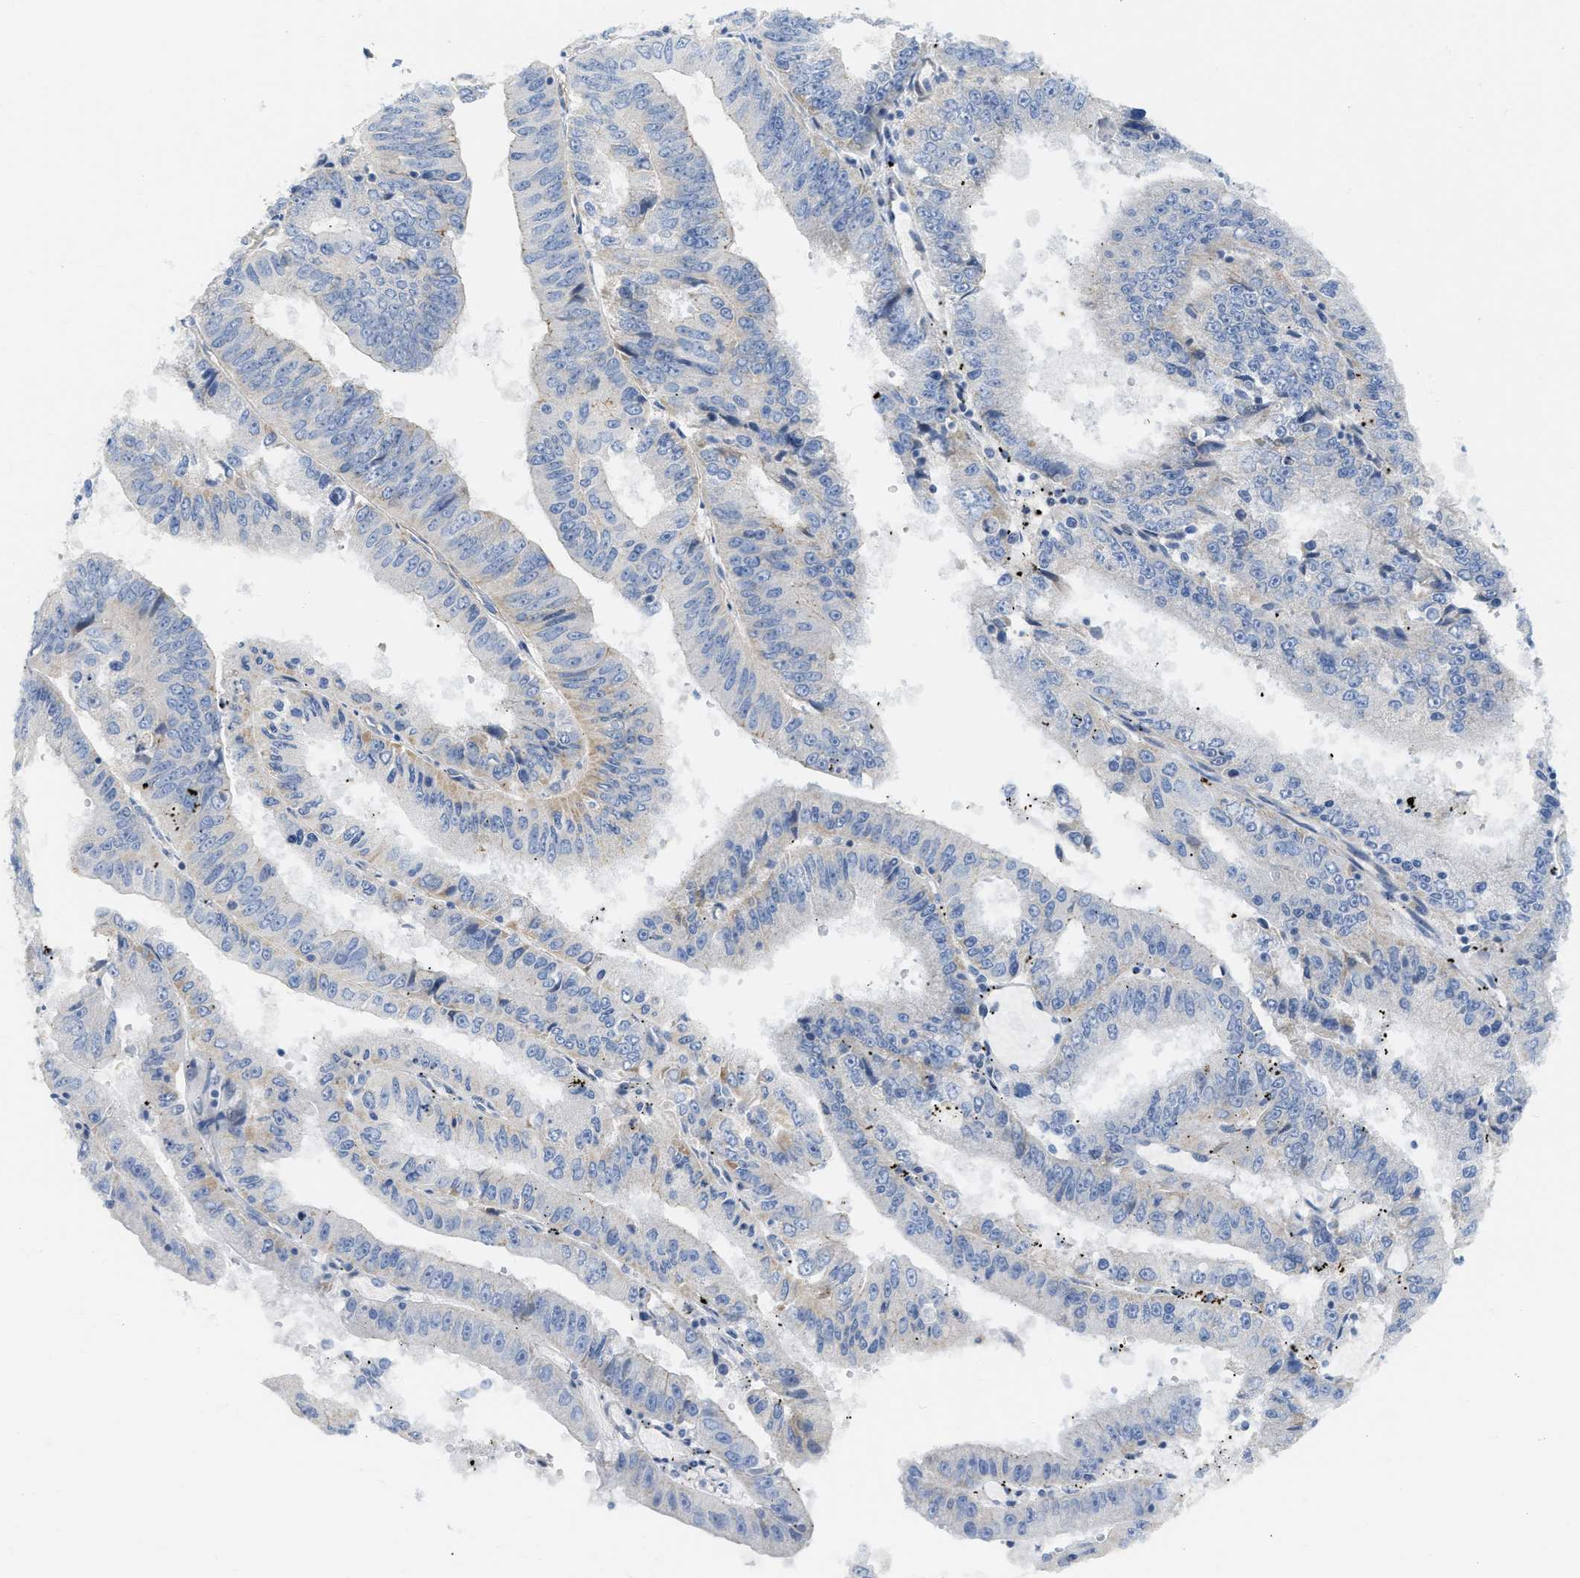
{"staining": {"intensity": "negative", "quantity": "none", "location": "none"}, "tissue": "endometrial cancer", "cell_type": "Tumor cells", "image_type": "cancer", "snomed": [{"axis": "morphology", "description": "Adenocarcinoma, NOS"}, {"axis": "topography", "description": "Endometrium"}], "caption": "IHC histopathology image of neoplastic tissue: human endometrial cancer stained with DAB (3,3'-diaminobenzidine) demonstrates no significant protein positivity in tumor cells.", "gene": "FHL1", "patient": {"sex": "female", "age": 66}}